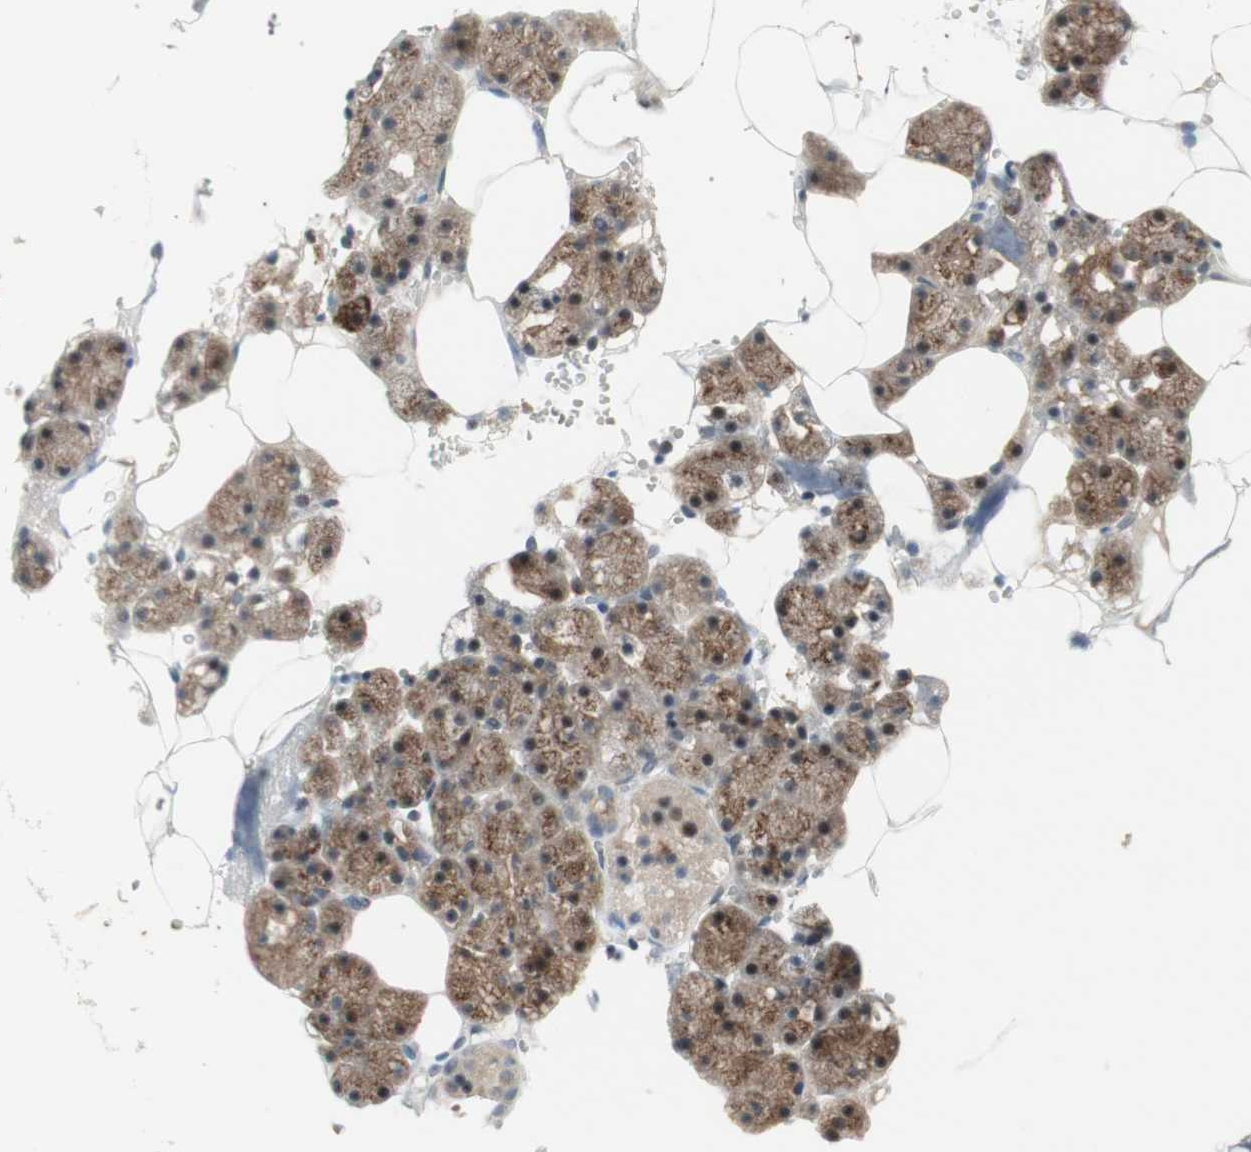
{"staining": {"intensity": "moderate", "quantity": ">75%", "location": "cytoplasmic/membranous,nuclear"}, "tissue": "salivary gland", "cell_type": "Glandular cells", "image_type": "normal", "snomed": [{"axis": "morphology", "description": "Normal tissue, NOS"}, {"axis": "topography", "description": "Salivary gland"}], "caption": "Immunohistochemistry of benign salivary gland exhibits medium levels of moderate cytoplasmic/membranous,nuclear expression in approximately >75% of glandular cells.", "gene": "CYLD", "patient": {"sex": "male", "age": 62}}